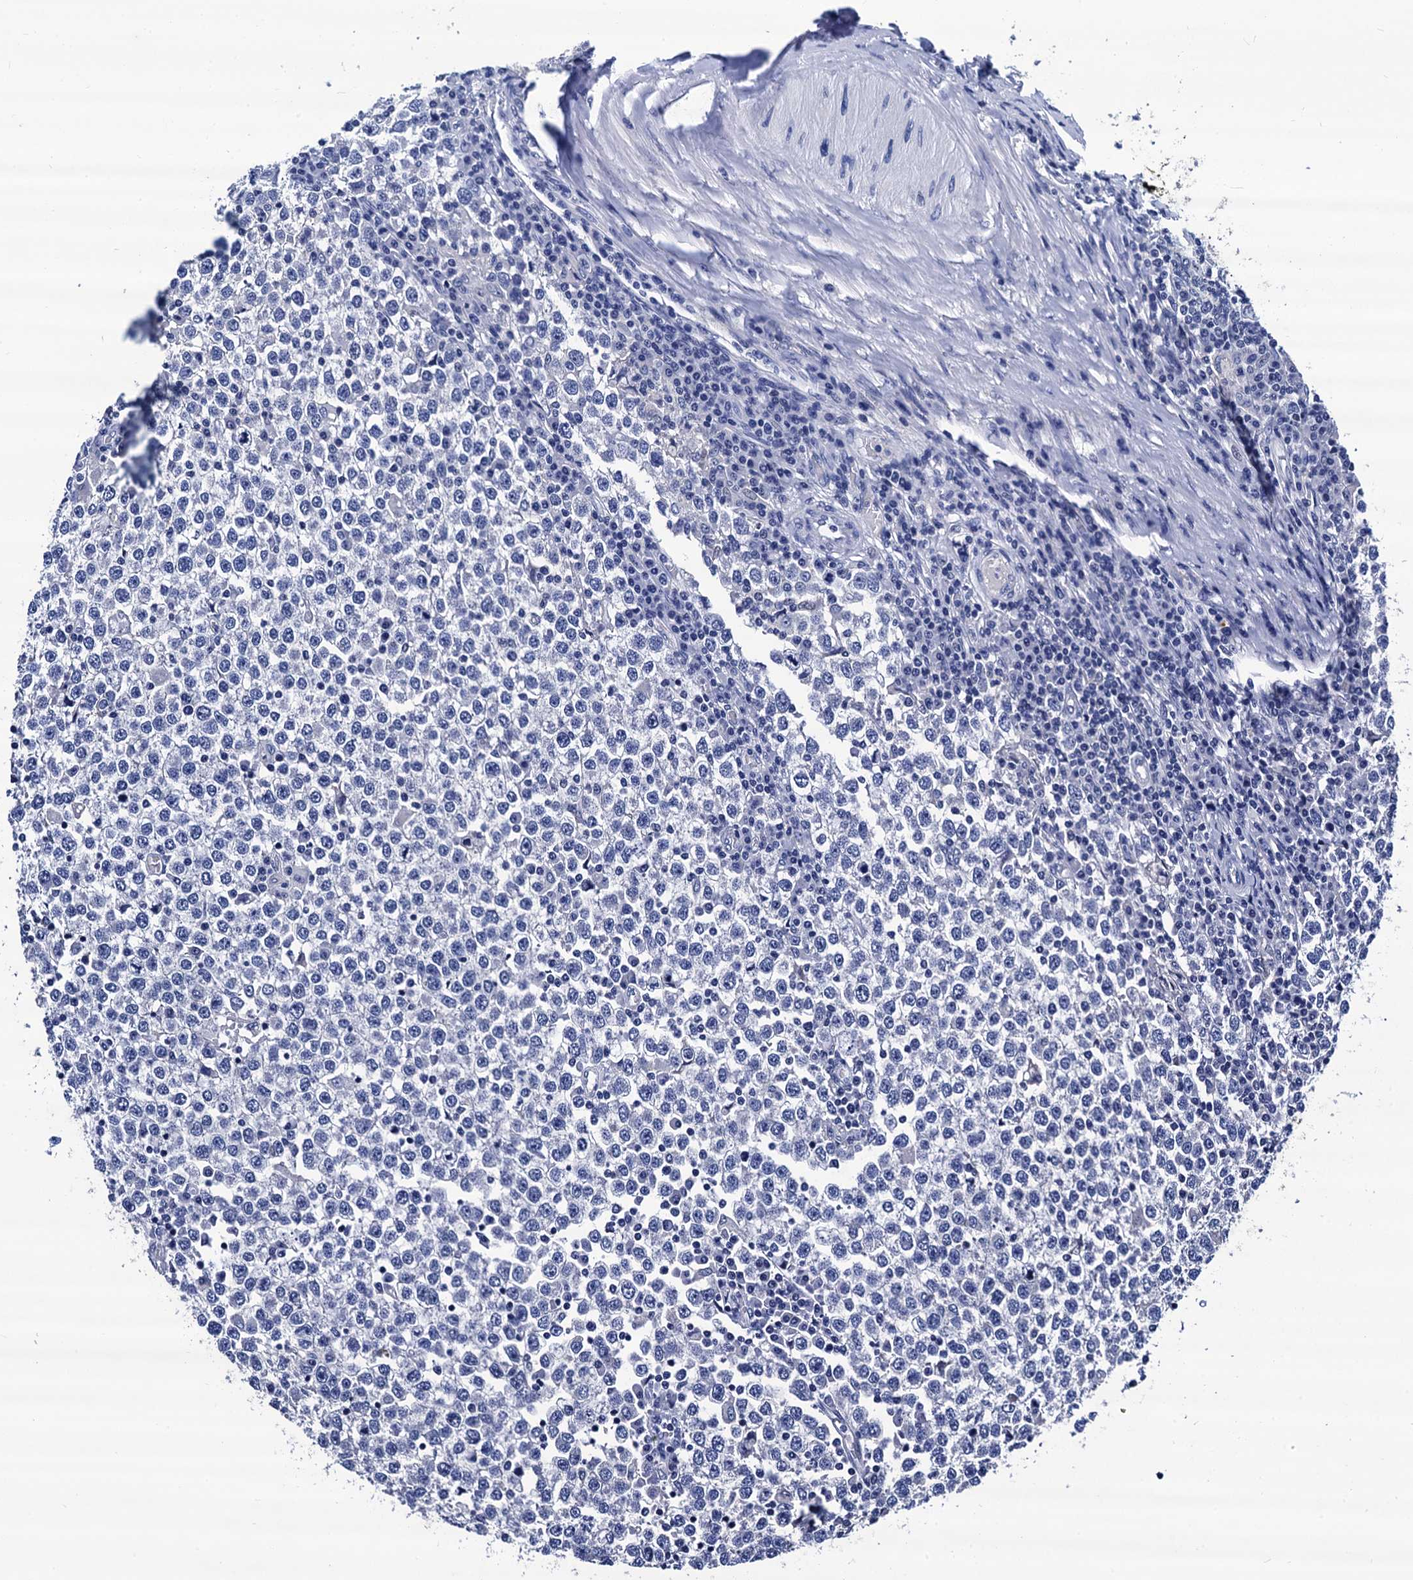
{"staining": {"intensity": "negative", "quantity": "none", "location": "none"}, "tissue": "testis cancer", "cell_type": "Tumor cells", "image_type": "cancer", "snomed": [{"axis": "morphology", "description": "Seminoma, NOS"}, {"axis": "topography", "description": "Testis"}], "caption": "IHC of human testis seminoma displays no staining in tumor cells. (Stains: DAB (3,3'-diaminobenzidine) IHC with hematoxylin counter stain, Microscopy: brightfield microscopy at high magnification).", "gene": "LRRC30", "patient": {"sex": "male", "age": 65}}